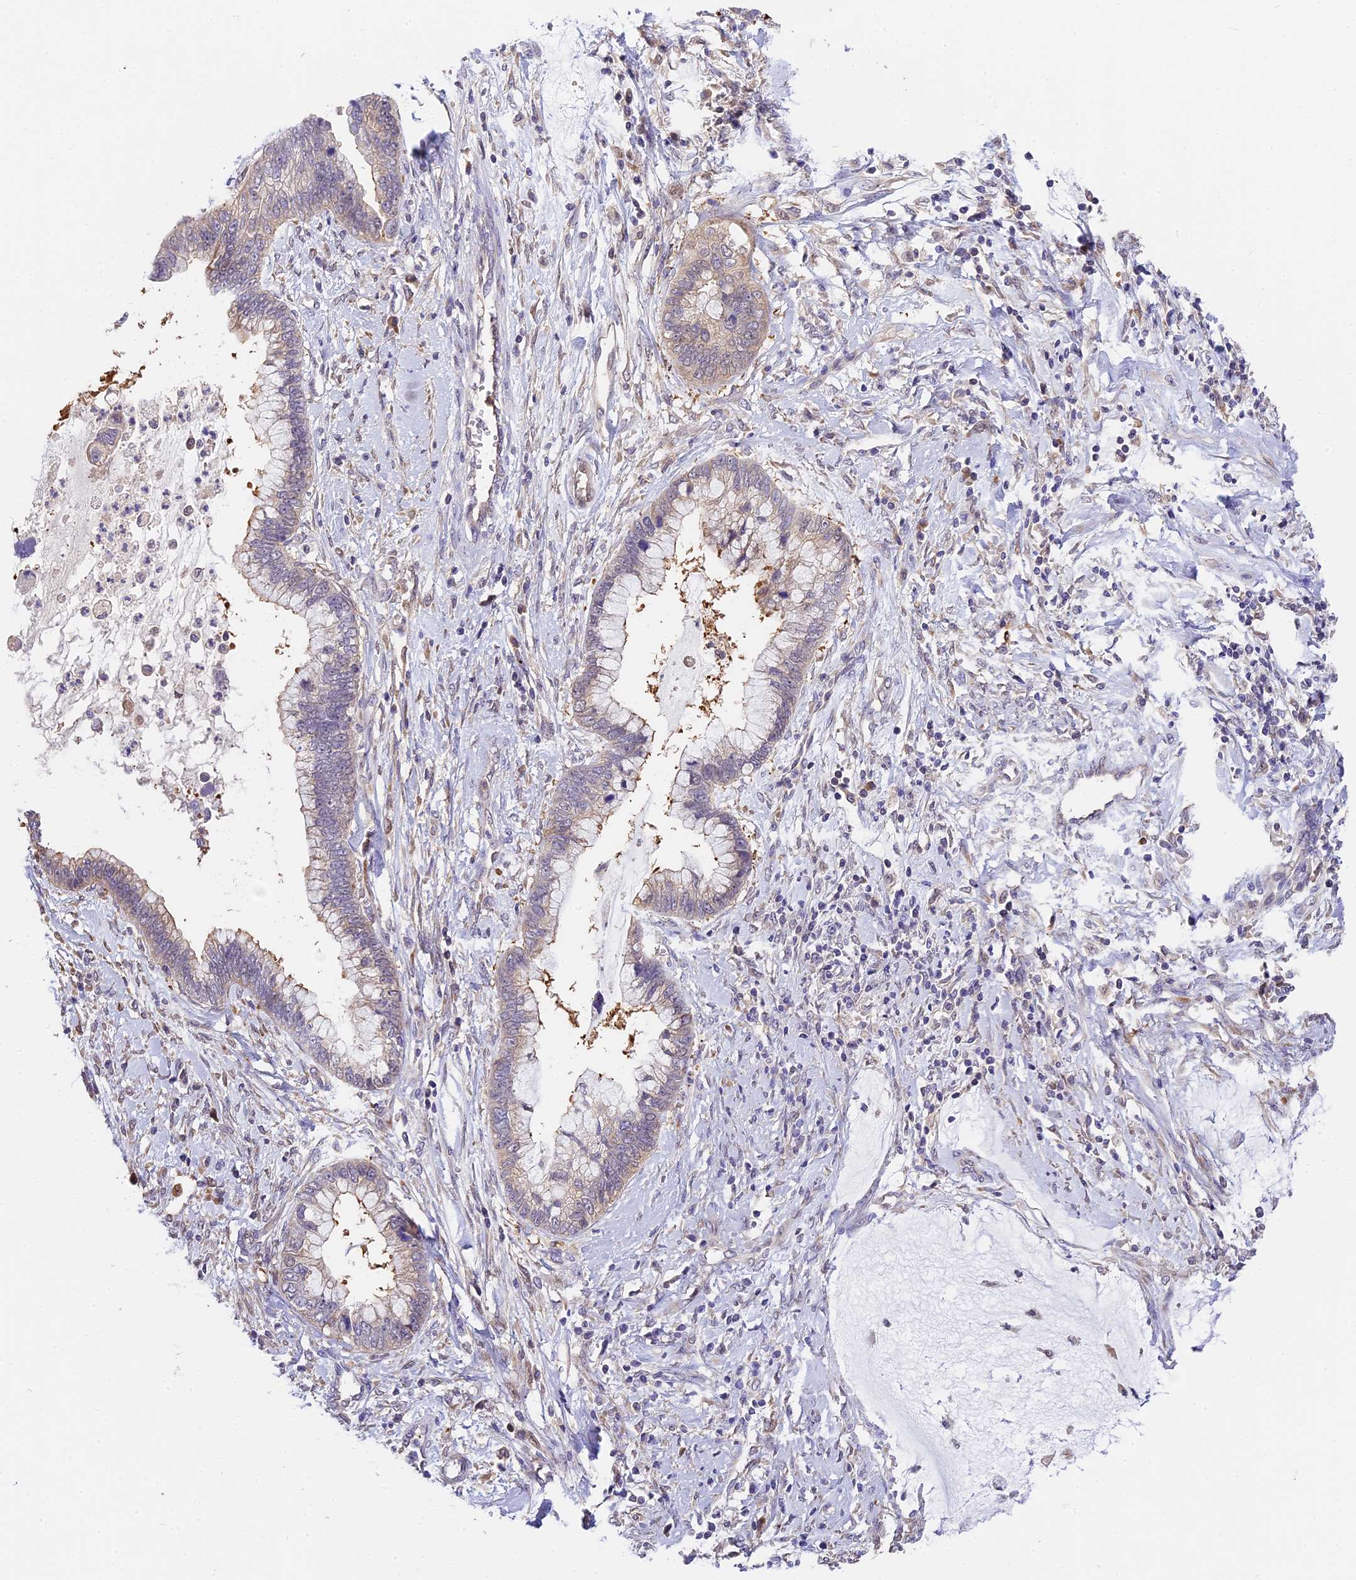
{"staining": {"intensity": "weak", "quantity": "25%-75%", "location": "cytoplasmic/membranous"}, "tissue": "cervical cancer", "cell_type": "Tumor cells", "image_type": "cancer", "snomed": [{"axis": "morphology", "description": "Adenocarcinoma, NOS"}, {"axis": "topography", "description": "Cervix"}], "caption": "Adenocarcinoma (cervical) tissue displays weak cytoplasmic/membranous positivity in about 25%-75% of tumor cells, visualized by immunohistochemistry.", "gene": "BSCL2", "patient": {"sex": "female", "age": 44}}